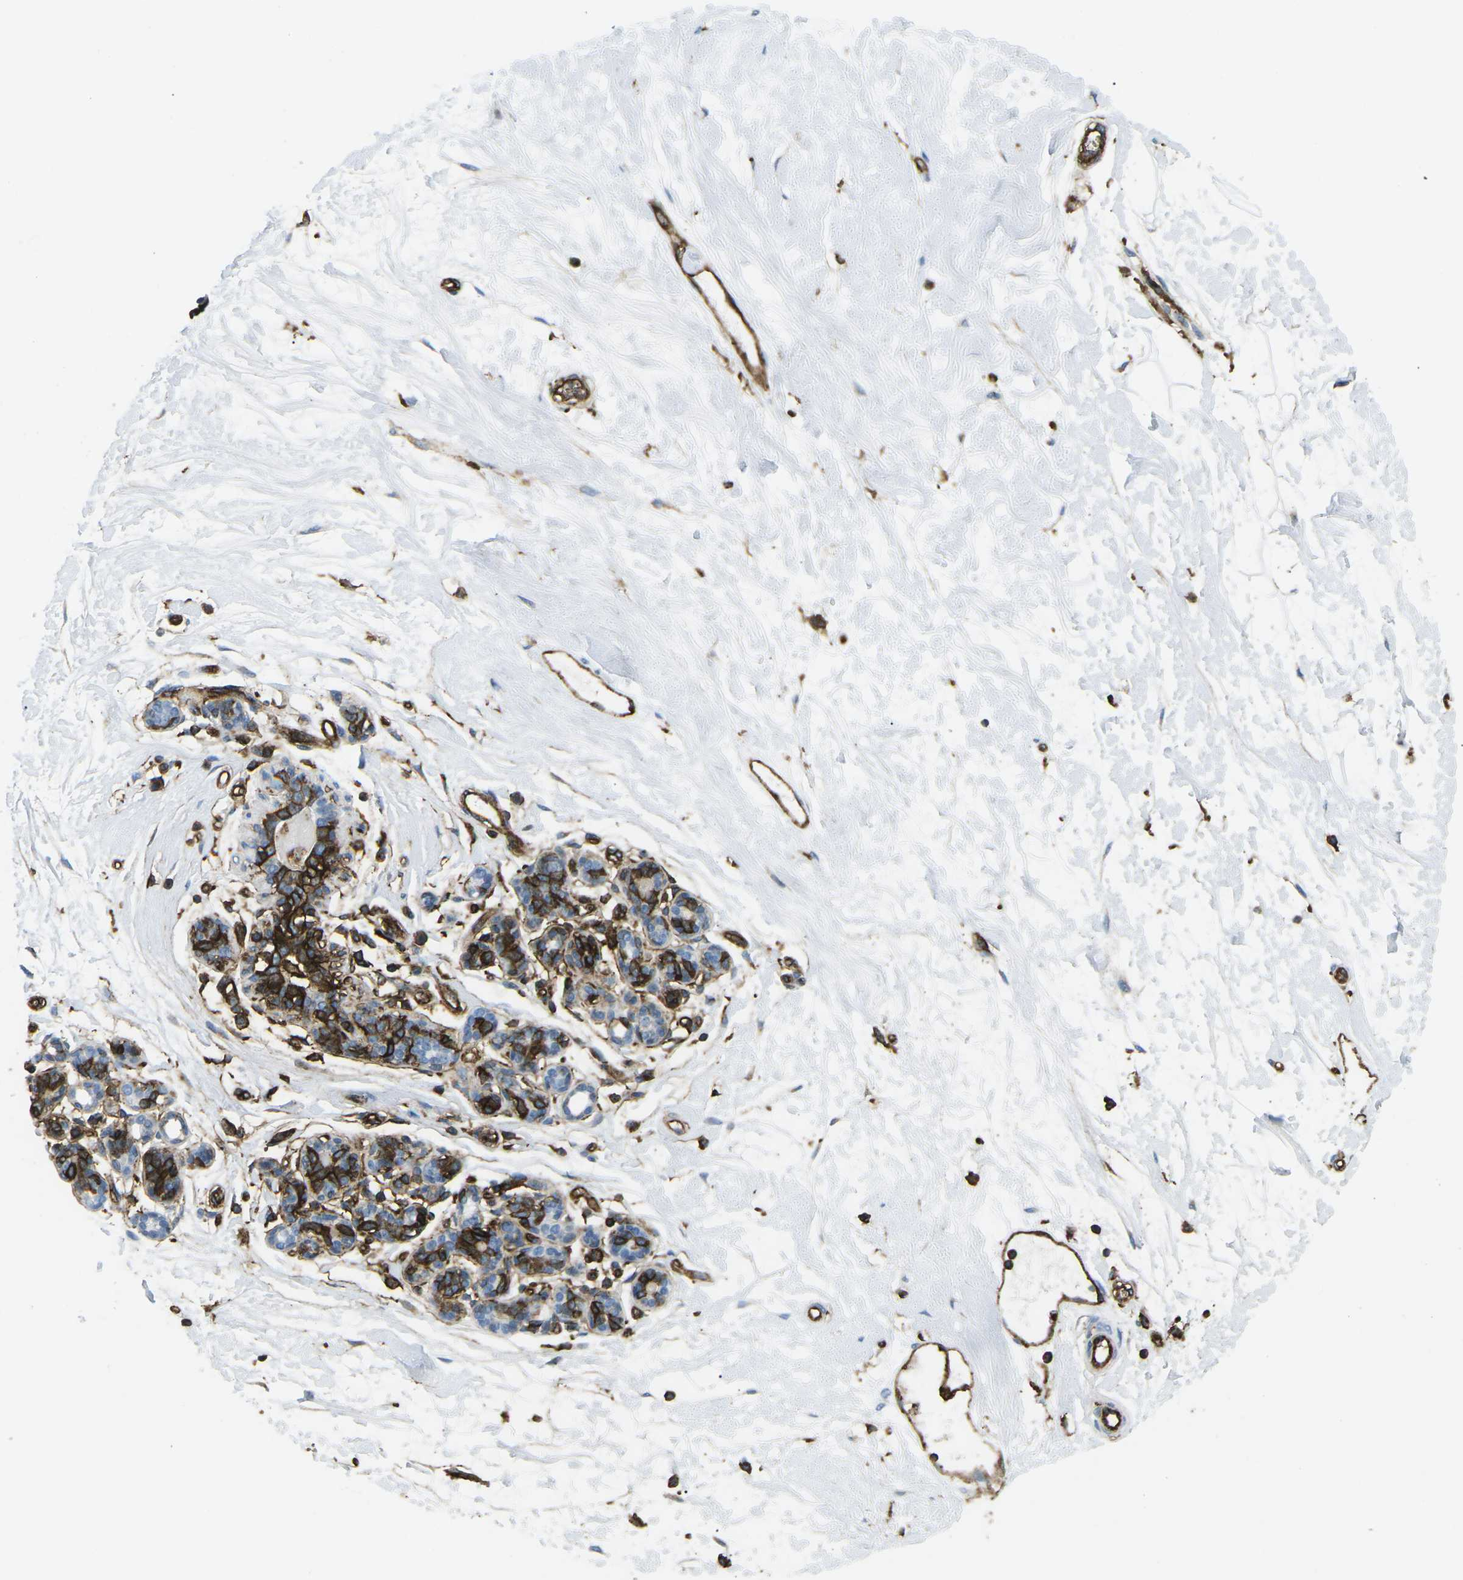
{"staining": {"intensity": "negative", "quantity": "none", "location": "none"}, "tissue": "breast", "cell_type": "Adipocytes", "image_type": "normal", "snomed": [{"axis": "morphology", "description": "Normal tissue, NOS"}, {"axis": "morphology", "description": "Lobular carcinoma"}, {"axis": "topography", "description": "Breast"}], "caption": "The immunohistochemistry (IHC) histopathology image has no significant staining in adipocytes of breast. (Stains: DAB immunohistochemistry (IHC) with hematoxylin counter stain, Microscopy: brightfield microscopy at high magnification).", "gene": "HLA", "patient": {"sex": "female", "age": 59}}